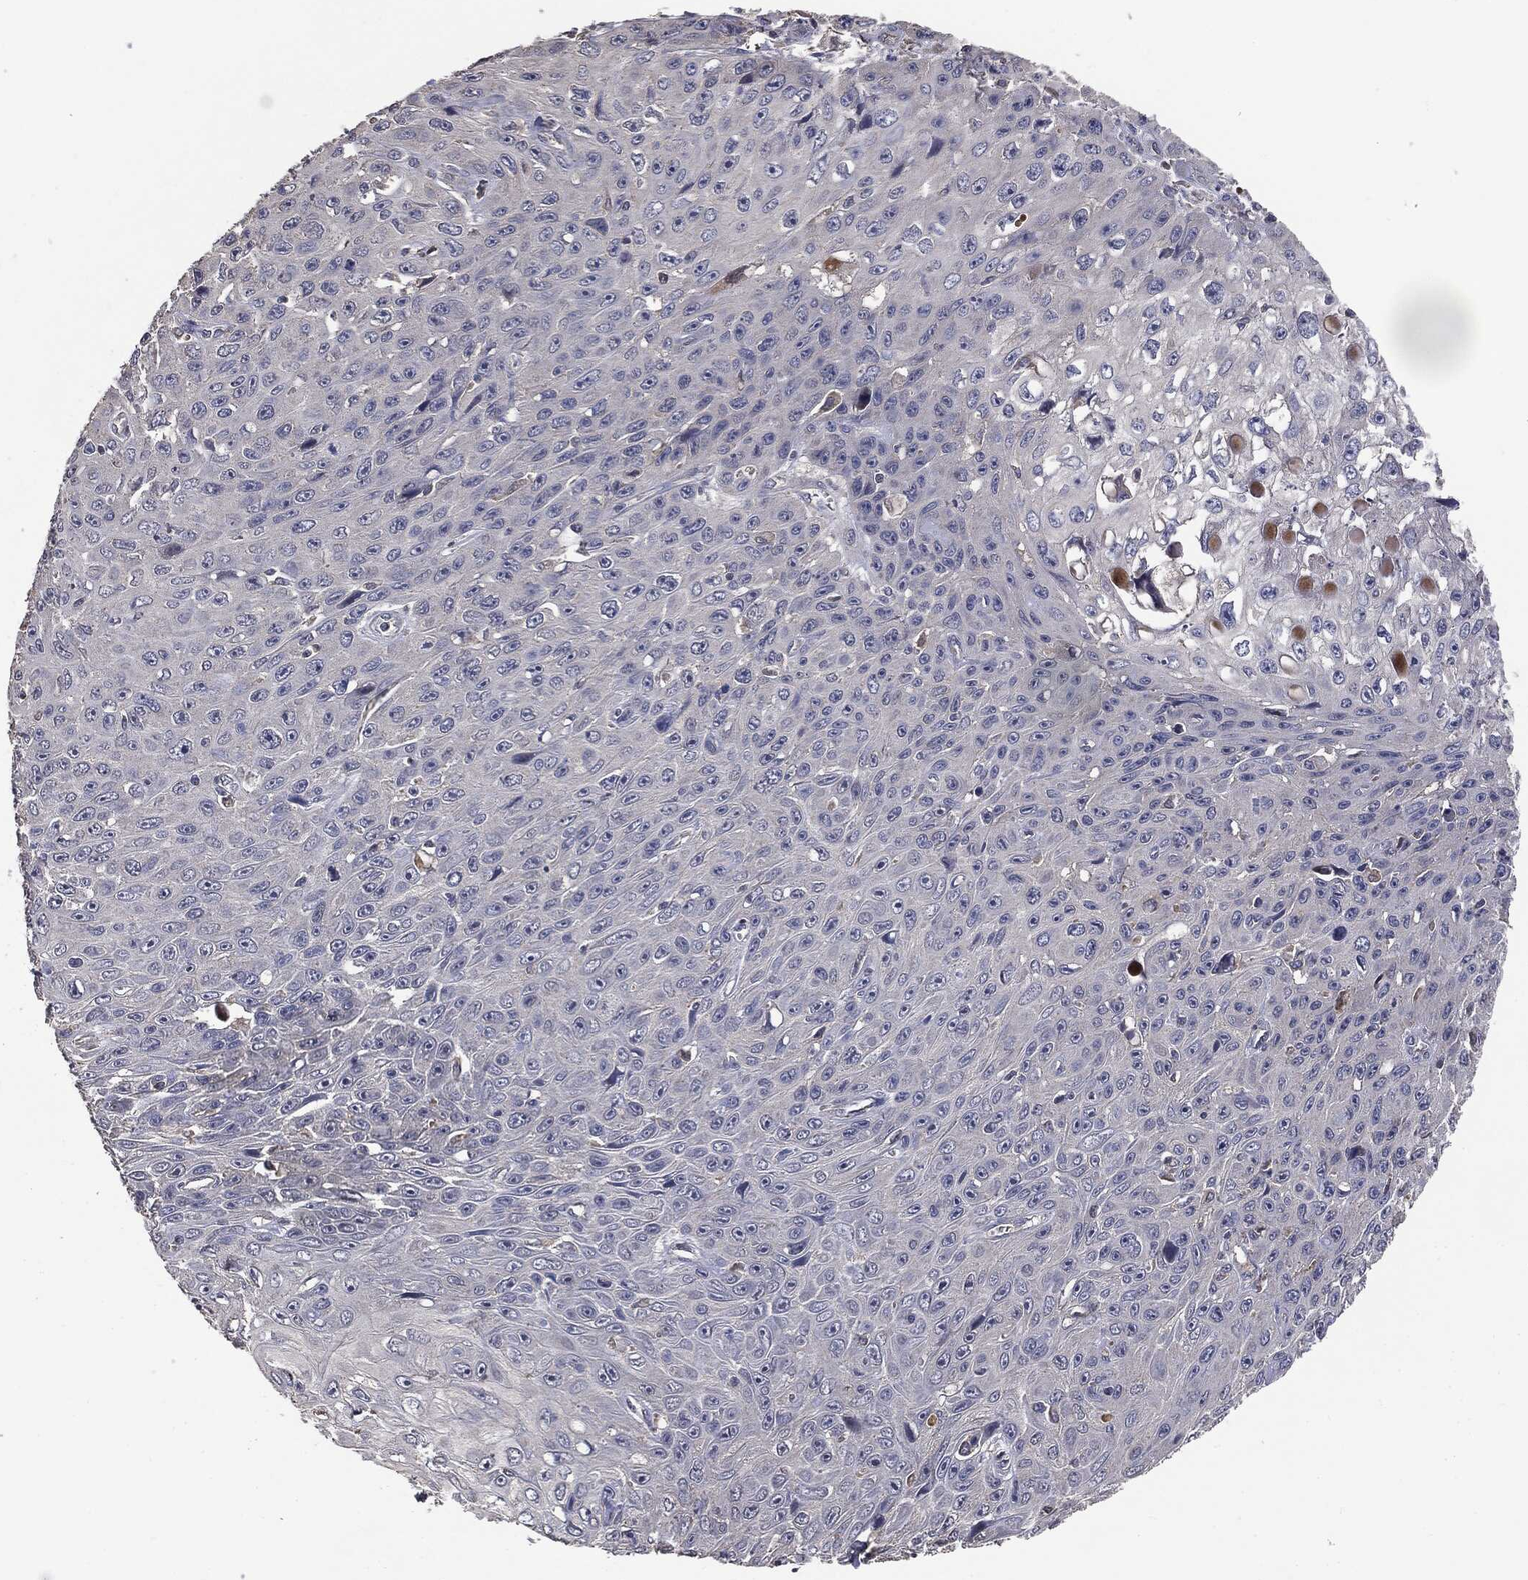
{"staining": {"intensity": "negative", "quantity": "none", "location": "none"}, "tissue": "skin cancer", "cell_type": "Tumor cells", "image_type": "cancer", "snomed": [{"axis": "morphology", "description": "Squamous cell carcinoma, NOS"}, {"axis": "topography", "description": "Skin"}], "caption": "Human skin cancer (squamous cell carcinoma) stained for a protein using immunohistochemistry demonstrates no staining in tumor cells.", "gene": "MTOR", "patient": {"sex": "male", "age": 82}}